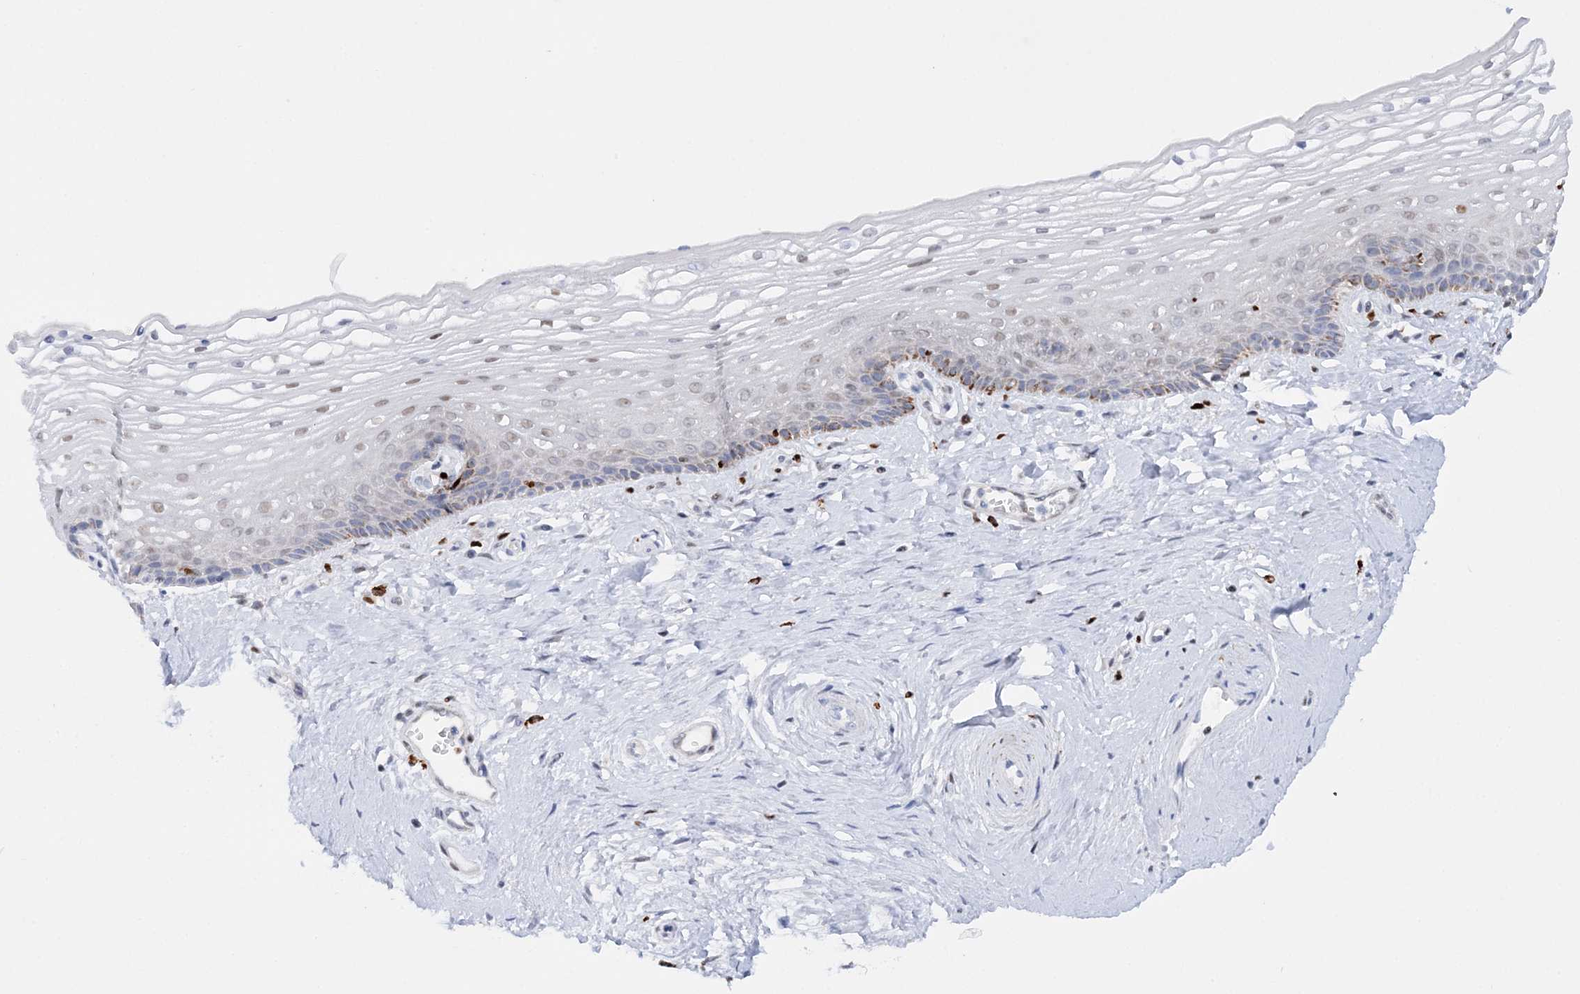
{"staining": {"intensity": "moderate", "quantity": "<25%", "location": "cytoplasmic/membranous,nuclear"}, "tissue": "vagina", "cell_type": "Squamous epithelial cells", "image_type": "normal", "snomed": [{"axis": "morphology", "description": "Normal tissue, NOS"}, {"axis": "topography", "description": "Vagina"}], "caption": "Immunohistochemical staining of unremarkable vagina displays moderate cytoplasmic/membranous,nuclear protein expression in about <25% of squamous epithelial cells.", "gene": "NIT2", "patient": {"sex": "female", "age": 46}}